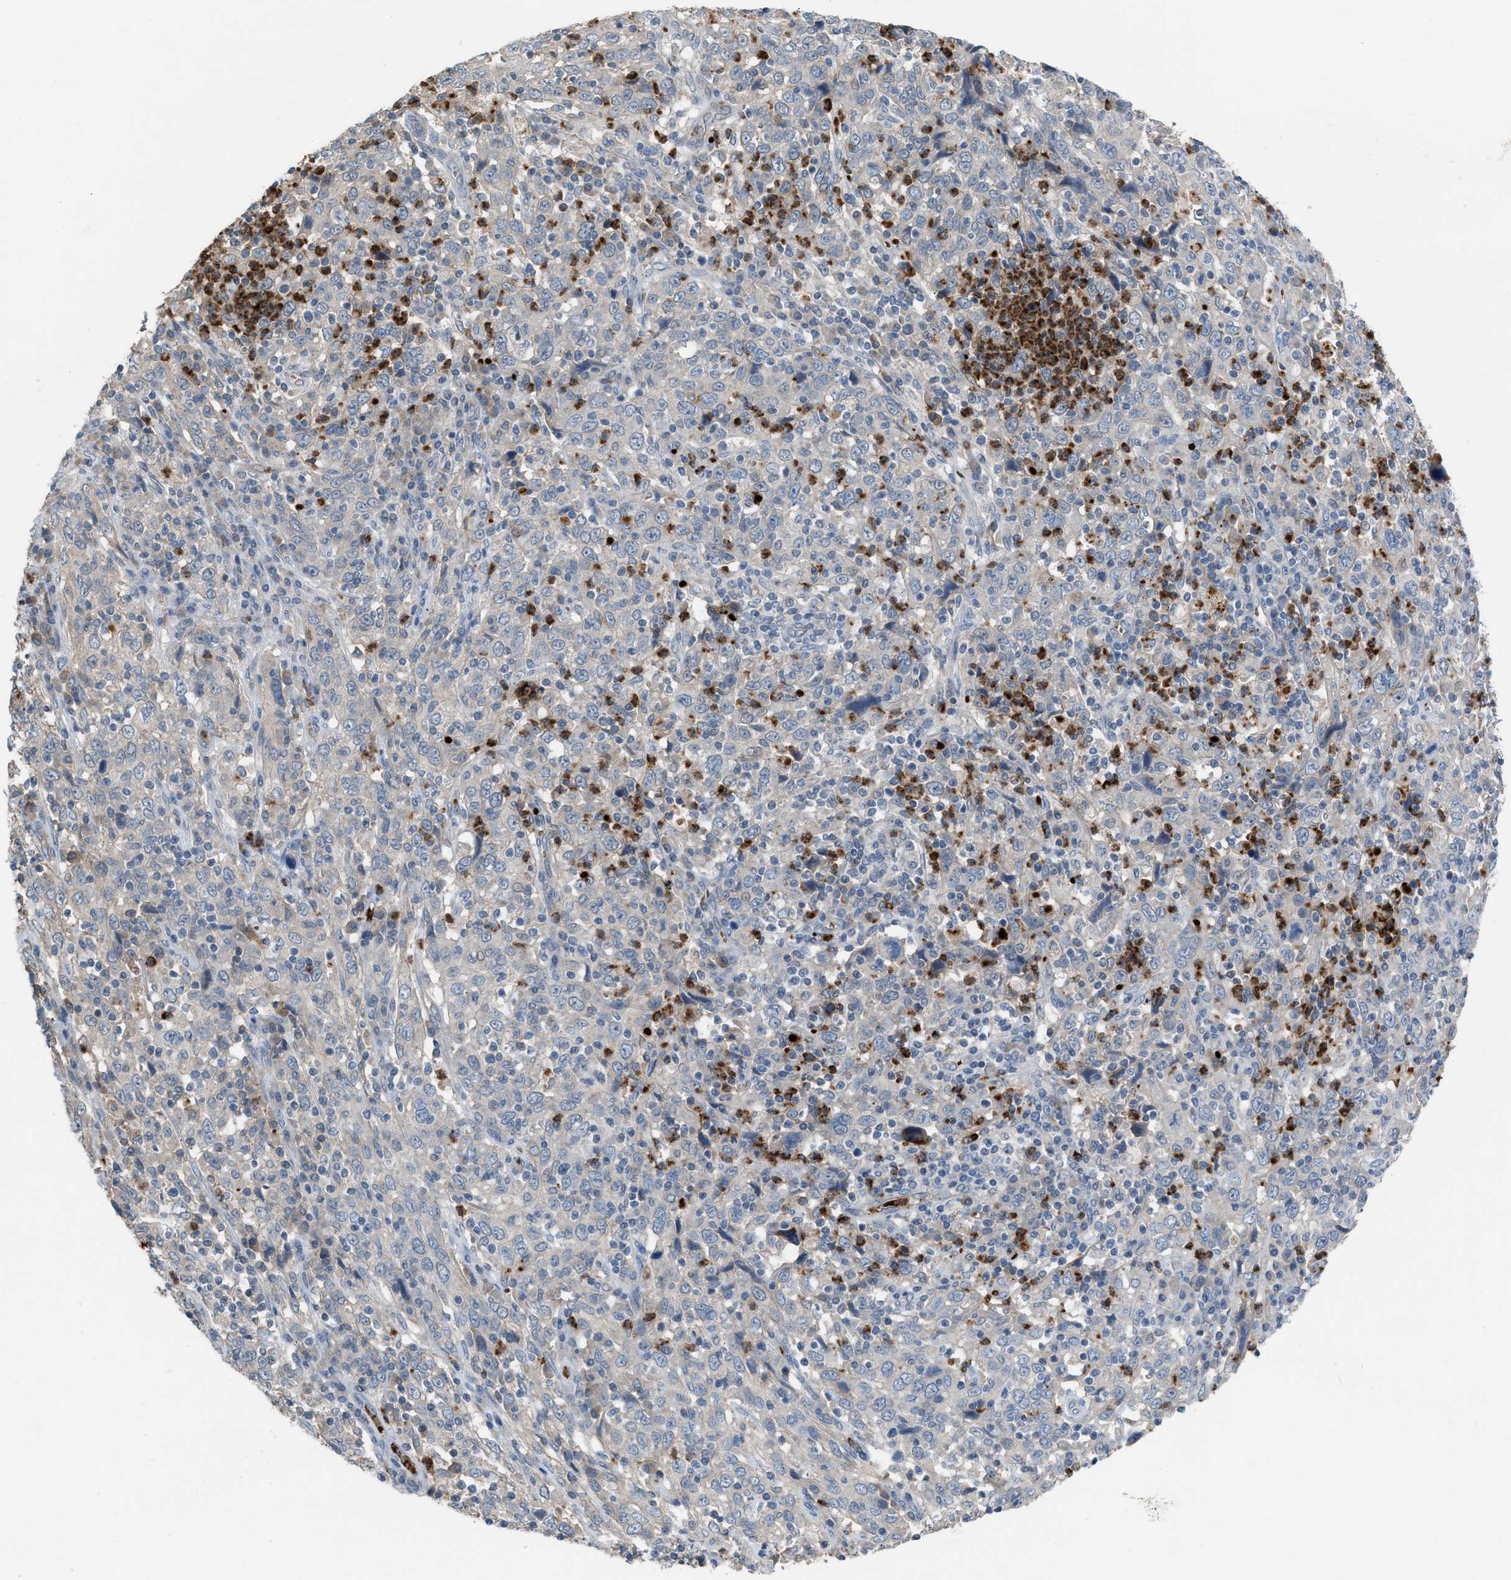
{"staining": {"intensity": "negative", "quantity": "none", "location": "none"}, "tissue": "cervical cancer", "cell_type": "Tumor cells", "image_type": "cancer", "snomed": [{"axis": "morphology", "description": "Squamous cell carcinoma, NOS"}, {"axis": "topography", "description": "Cervix"}], "caption": "DAB immunohistochemical staining of human squamous cell carcinoma (cervical) demonstrates no significant expression in tumor cells.", "gene": "CFAP77", "patient": {"sex": "female", "age": 46}}